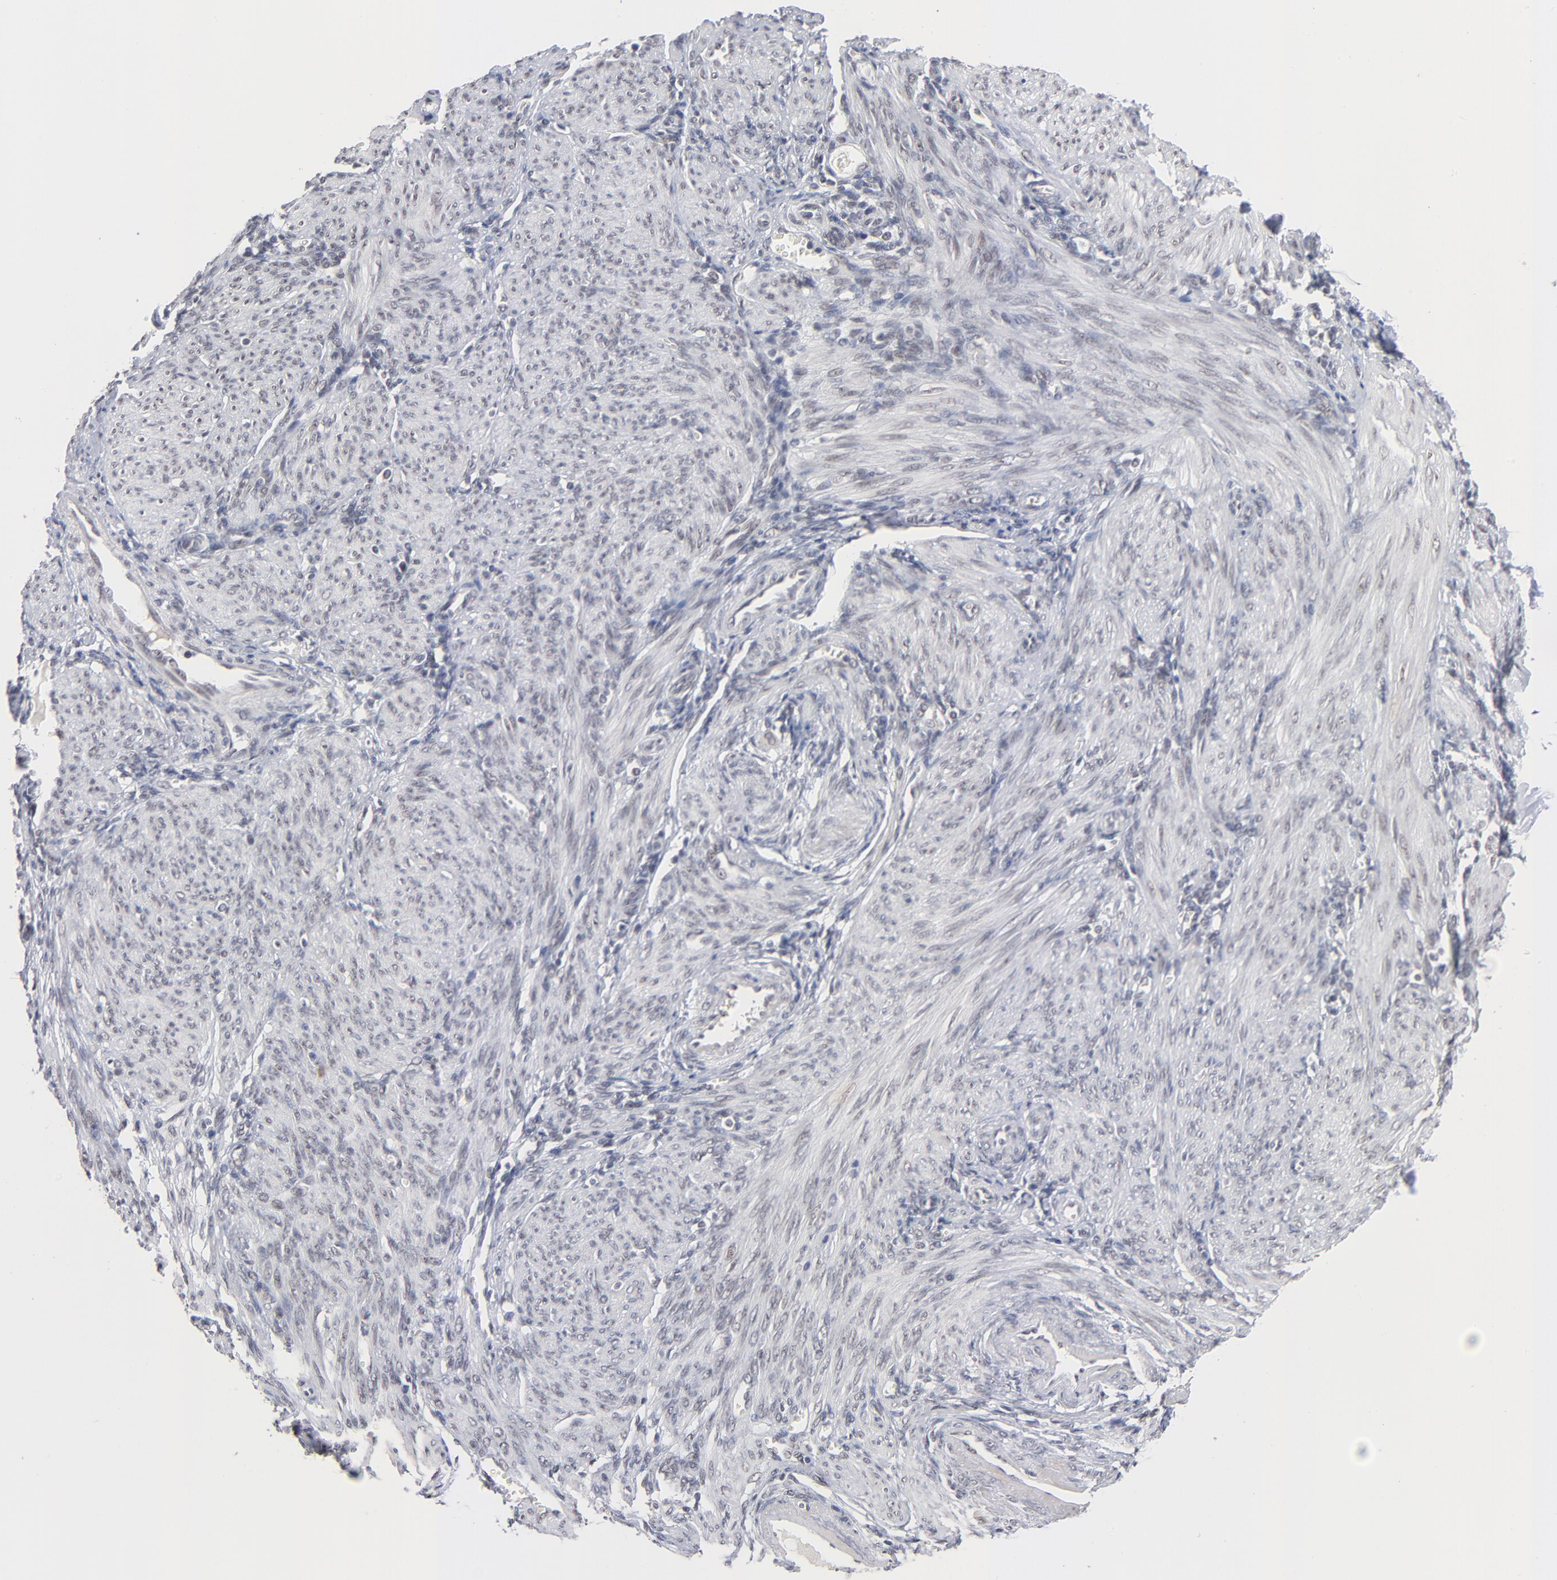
{"staining": {"intensity": "negative", "quantity": "none", "location": "none"}, "tissue": "endometrium", "cell_type": "Cells in endometrial stroma", "image_type": "normal", "snomed": [{"axis": "morphology", "description": "Normal tissue, NOS"}, {"axis": "topography", "description": "Endometrium"}], "caption": "This micrograph is of unremarkable endometrium stained with immunohistochemistry to label a protein in brown with the nuclei are counter-stained blue. There is no positivity in cells in endometrial stroma.", "gene": "MBIP", "patient": {"sex": "female", "age": 72}}